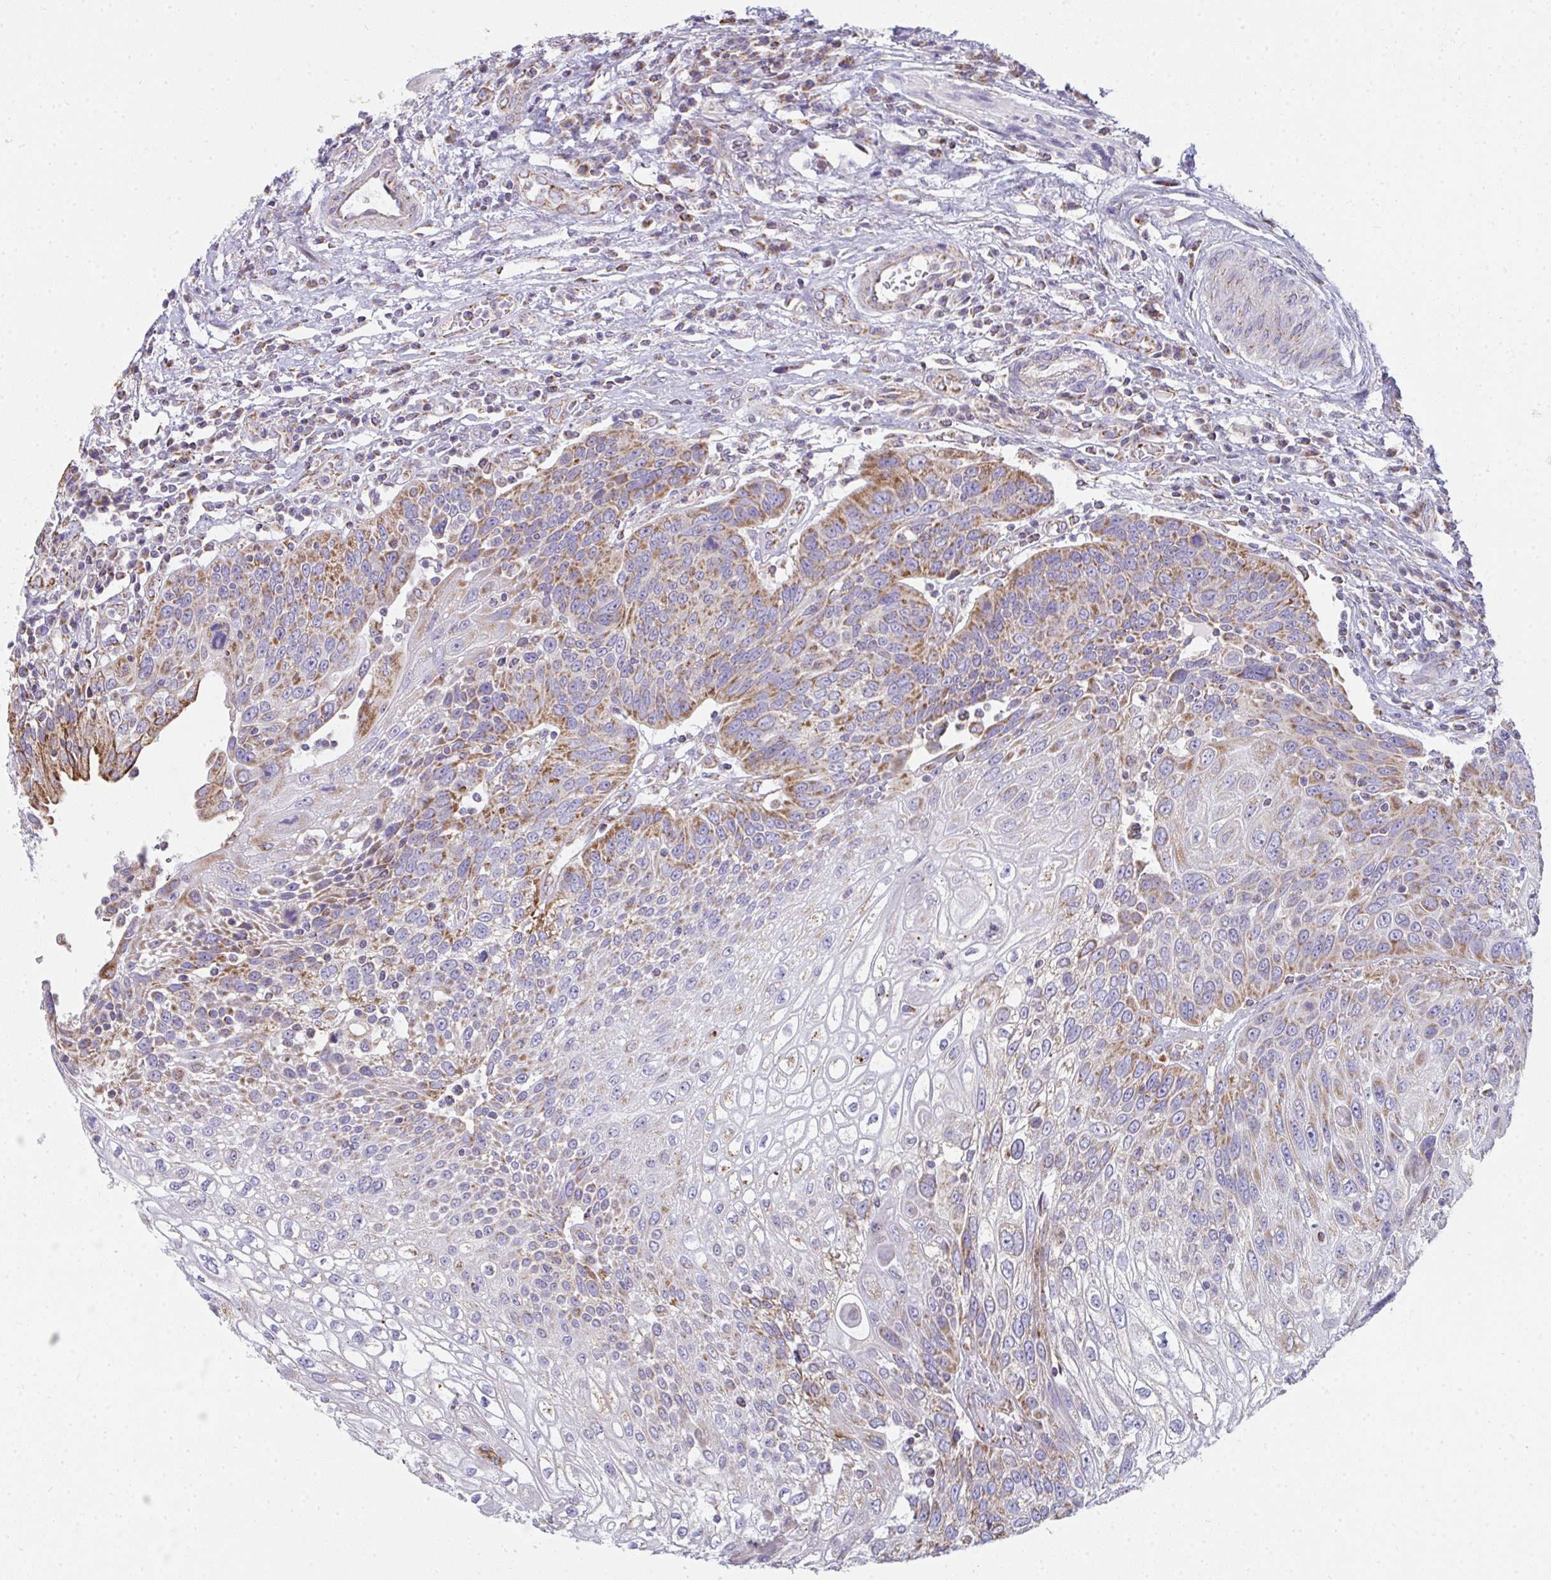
{"staining": {"intensity": "moderate", "quantity": "25%-75%", "location": "cytoplasmic/membranous"}, "tissue": "urothelial cancer", "cell_type": "Tumor cells", "image_type": "cancer", "snomed": [{"axis": "morphology", "description": "Urothelial carcinoma, High grade"}, {"axis": "topography", "description": "Urinary bladder"}], "caption": "This is an image of immunohistochemistry staining of urothelial cancer, which shows moderate staining in the cytoplasmic/membranous of tumor cells.", "gene": "FAHD1", "patient": {"sex": "female", "age": 70}}